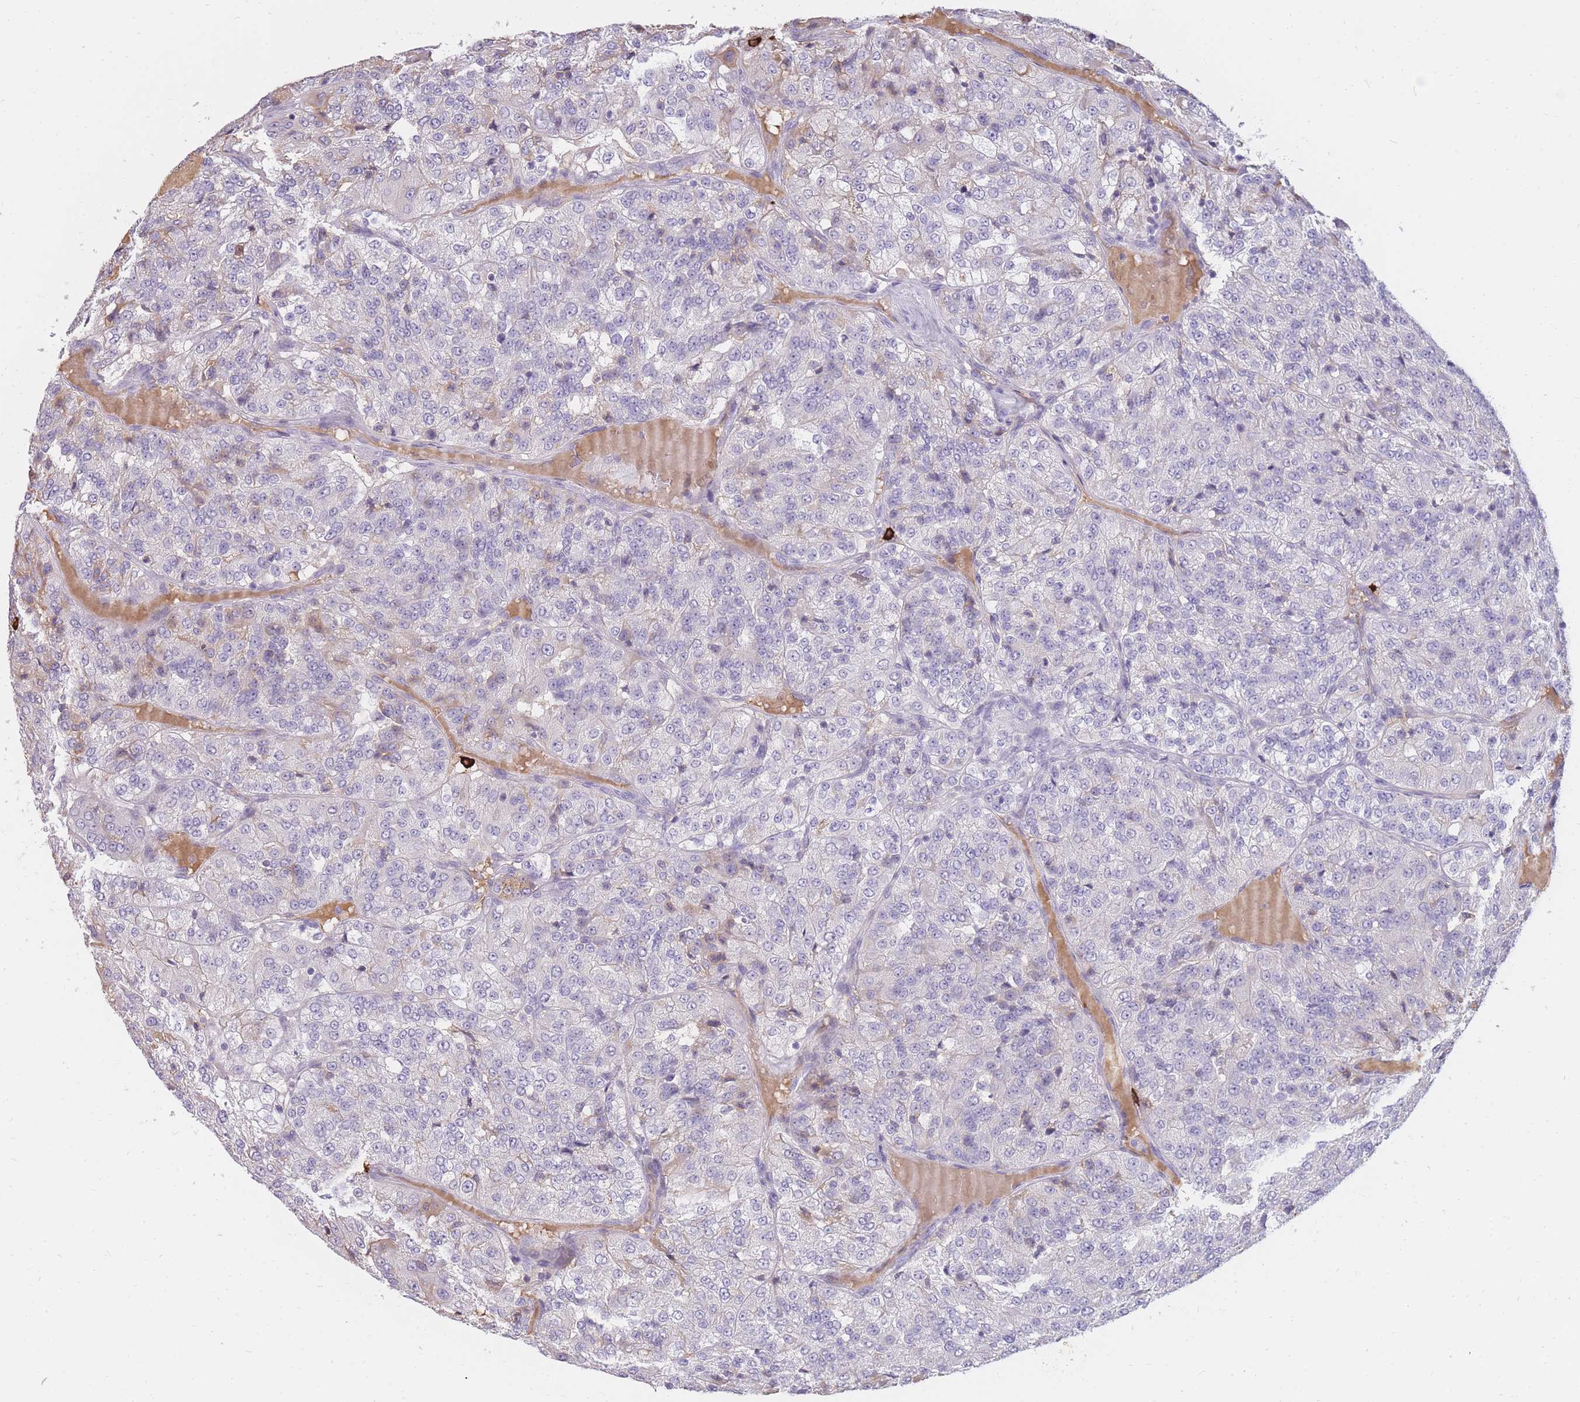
{"staining": {"intensity": "negative", "quantity": "none", "location": "none"}, "tissue": "renal cancer", "cell_type": "Tumor cells", "image_type": "cancer", "snomed": [{"axis": "morphology", "description": "Adenocarcinoma, NOS"}, {"axis": "topography", "description": "Kidney"}], "caption": "The histopathology image shows no significant expression in tumor cells of renal cancer (adenocarcinoma).", "gene": "TPSD1", "patient": {"sex": "female", "age": 63}}